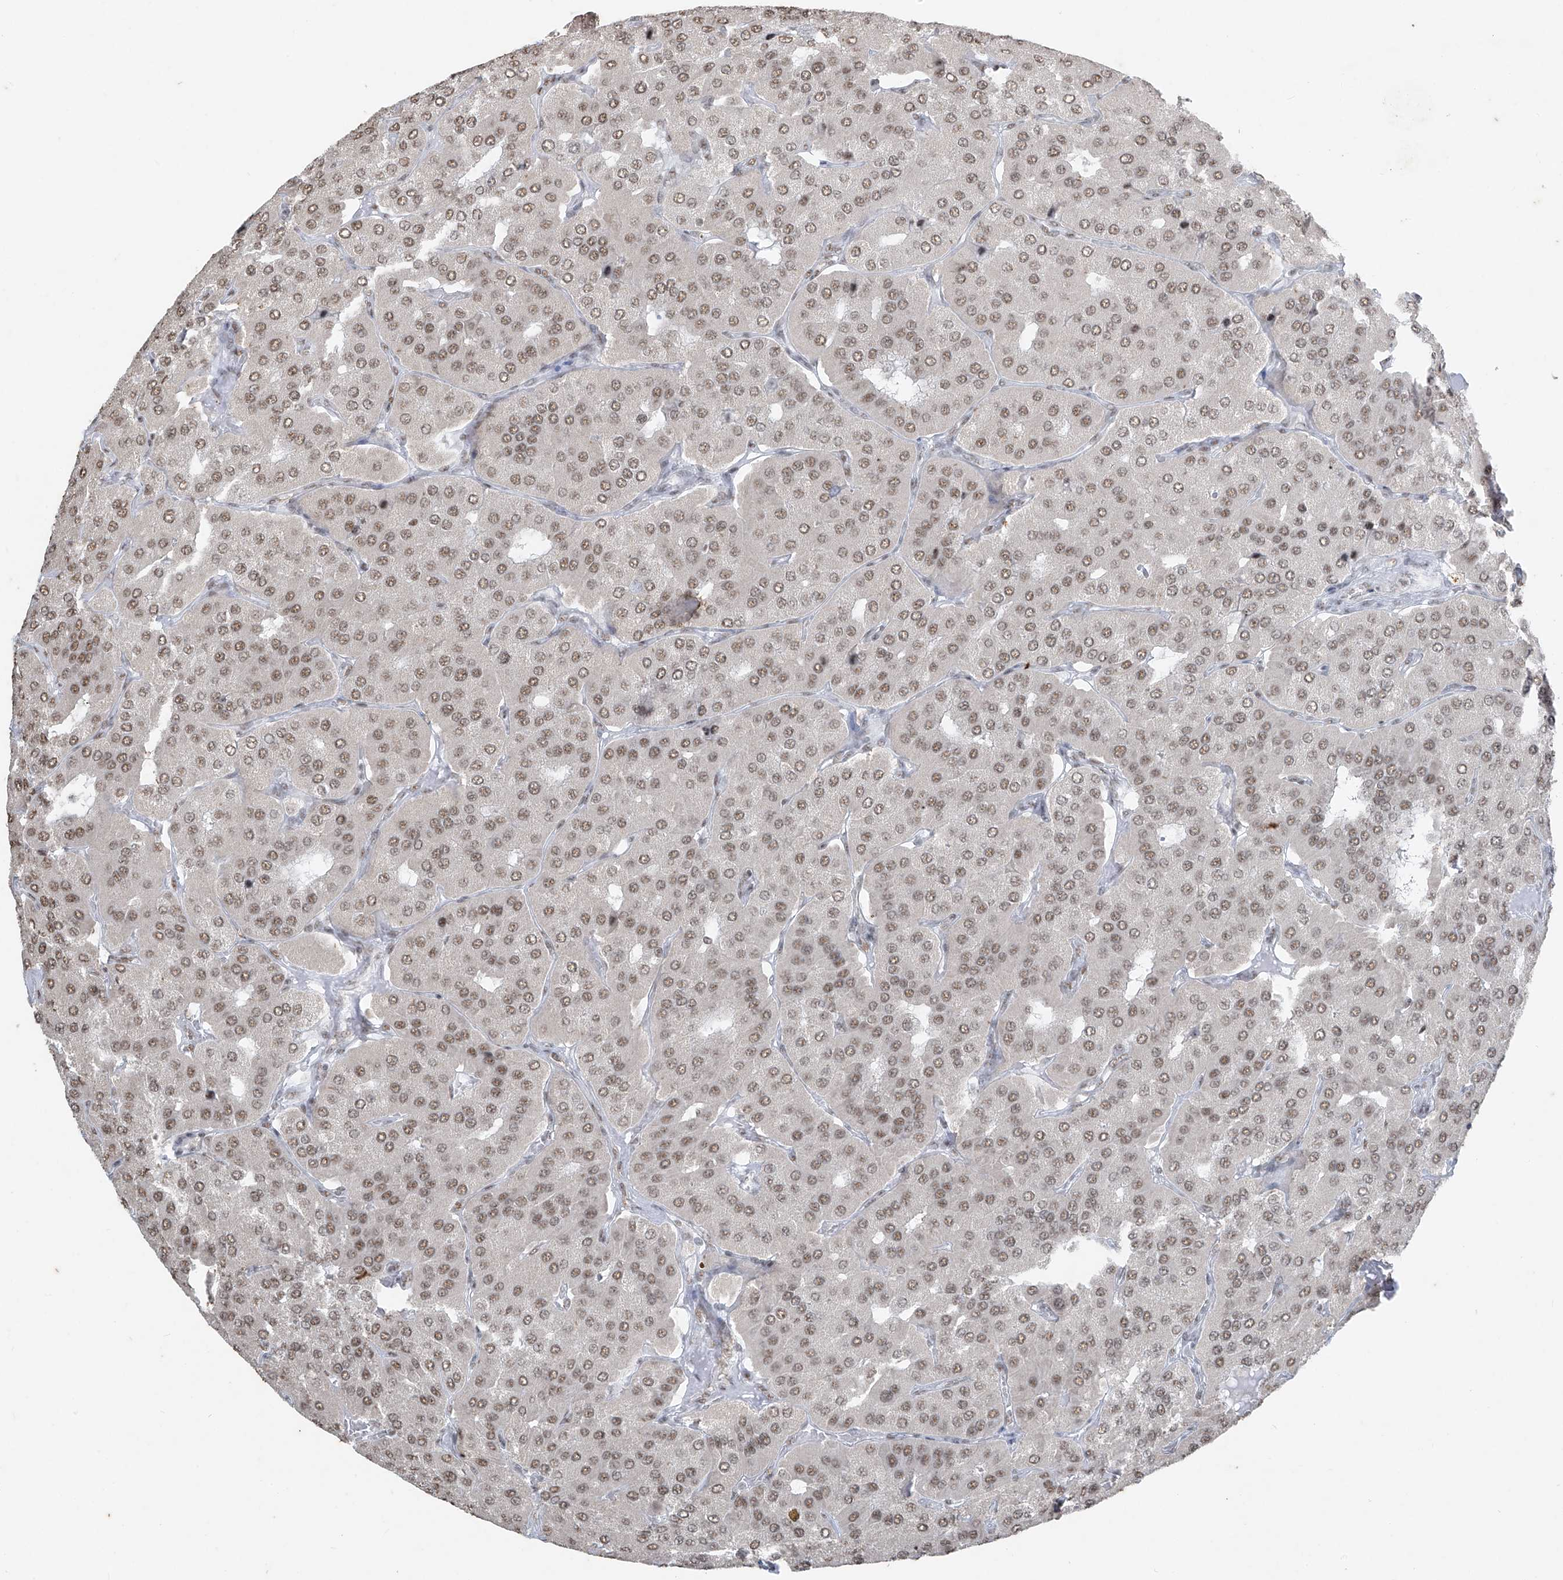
{"staining": {"intensity": "moderate", "quantity": ">75%", "location": "nuclear"}, "tissue": "parathyroid gland", "cell_type": "Glandular cells", "image_type": "normal", "snomed": [{"axis": "morphology", "description": "Normal tissue, NOS"}, {"axis": "morphology", "description": "Adenoma, NOS"}, {"axis": "topography", "description": "Parathyroid gland"}], "caption": "DAB immunohistochemical staining of benign parathyroid gland shows moderate nuclear protein expression in approximately >75% of glandular cells. The protein is stained brown, and the nuclei are stained in blue (DAB (3,3'-diaminobenzidine) IHC with brightfield microscopy, high magnification).", "gene": "TFEC", "patient": {"sex": "female", "age": 86}}